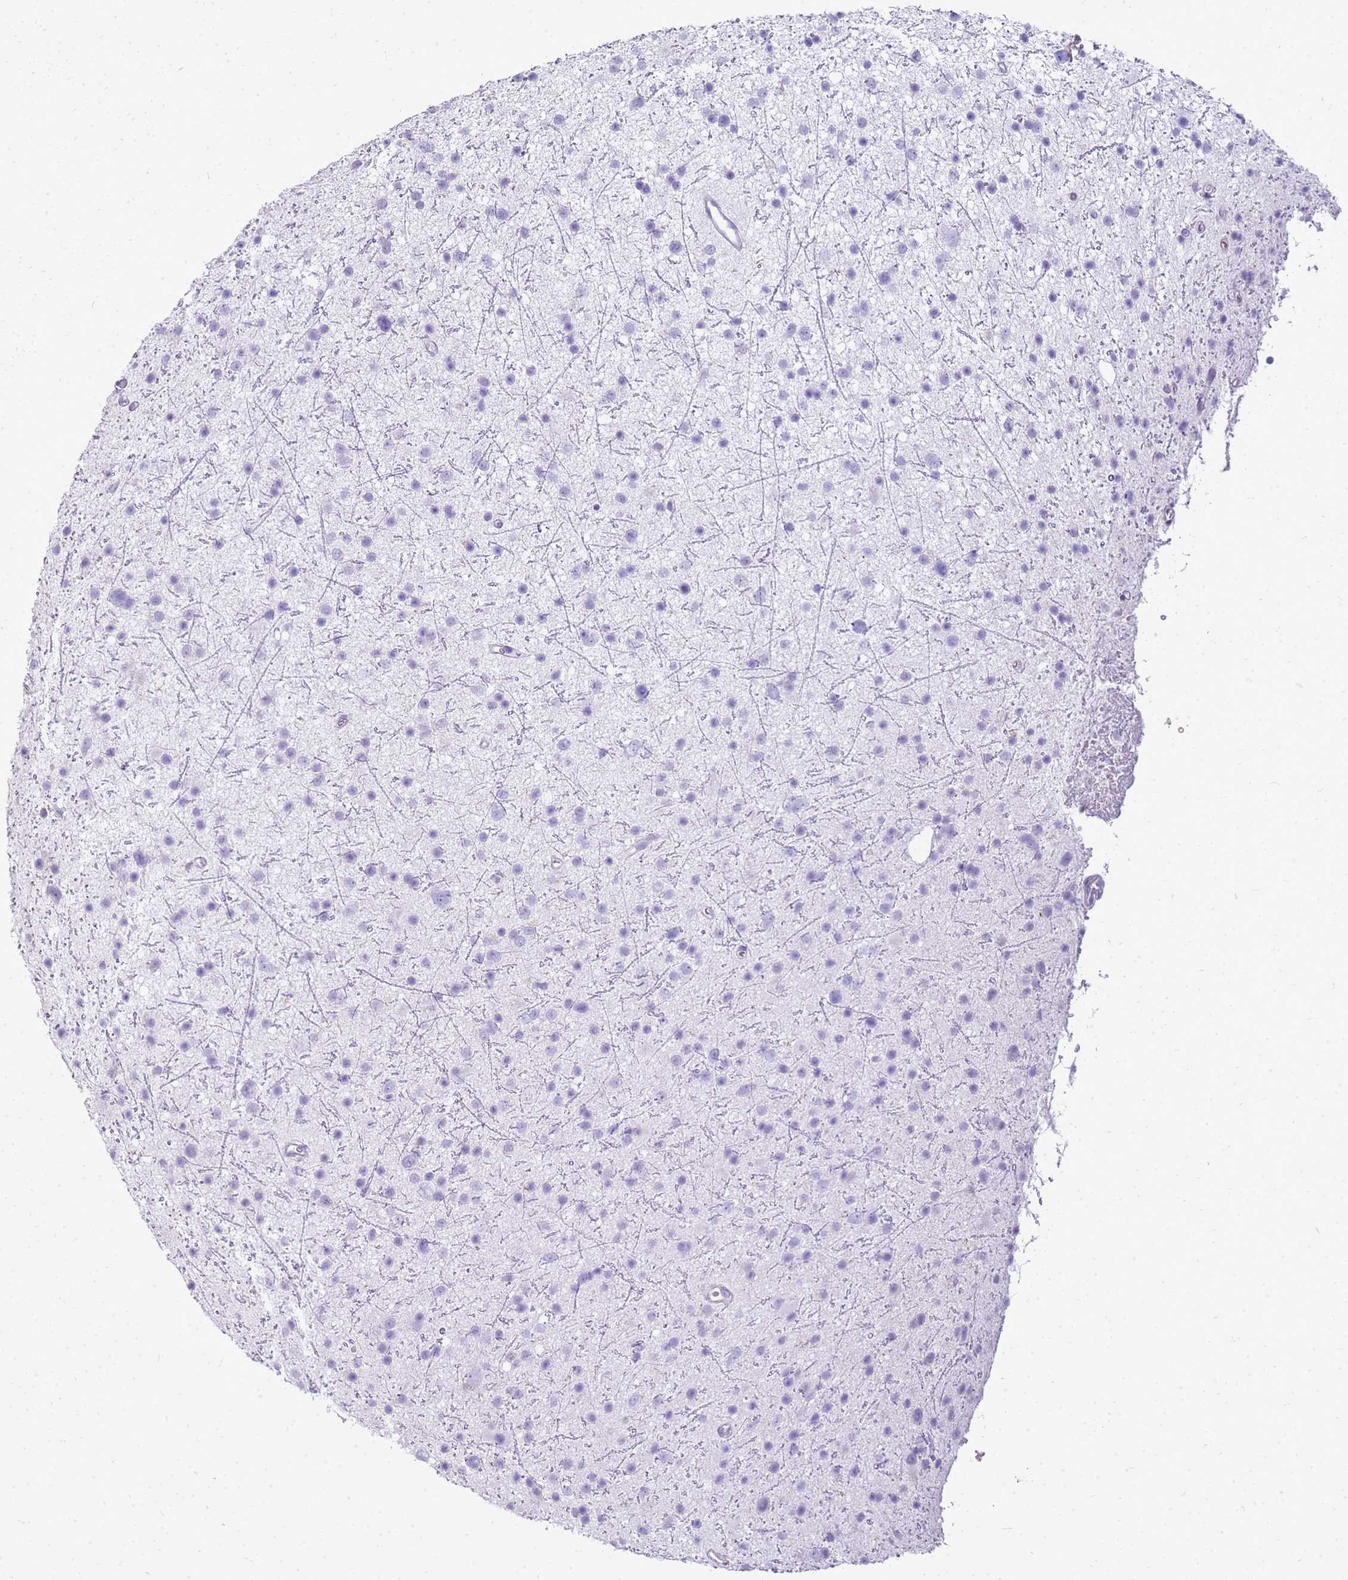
{"staining": {"intensity": "negative", "quantity": "none", "location": "none"}, "tissue": "glioma", "cell_type": "Tumor cells", "image_type": "cancer", "snomed": [{"axis": "morphology", "description": "Glioma, malignant, Low grade"}, {"axis": "topography", "description": "Cerebral cortex"}], "caption": "IHC photomicrograph of glioma stained for a protein (brown), which reveals no staining in tumor cells. (Stains: DAB immunohistochemistry (IHC) with hematoxylin counter stain, Microscopy: brightfield microscopy at high magnification).", "gene": "SULT1E1", "patient": {"sex": "female", "age": 39}}